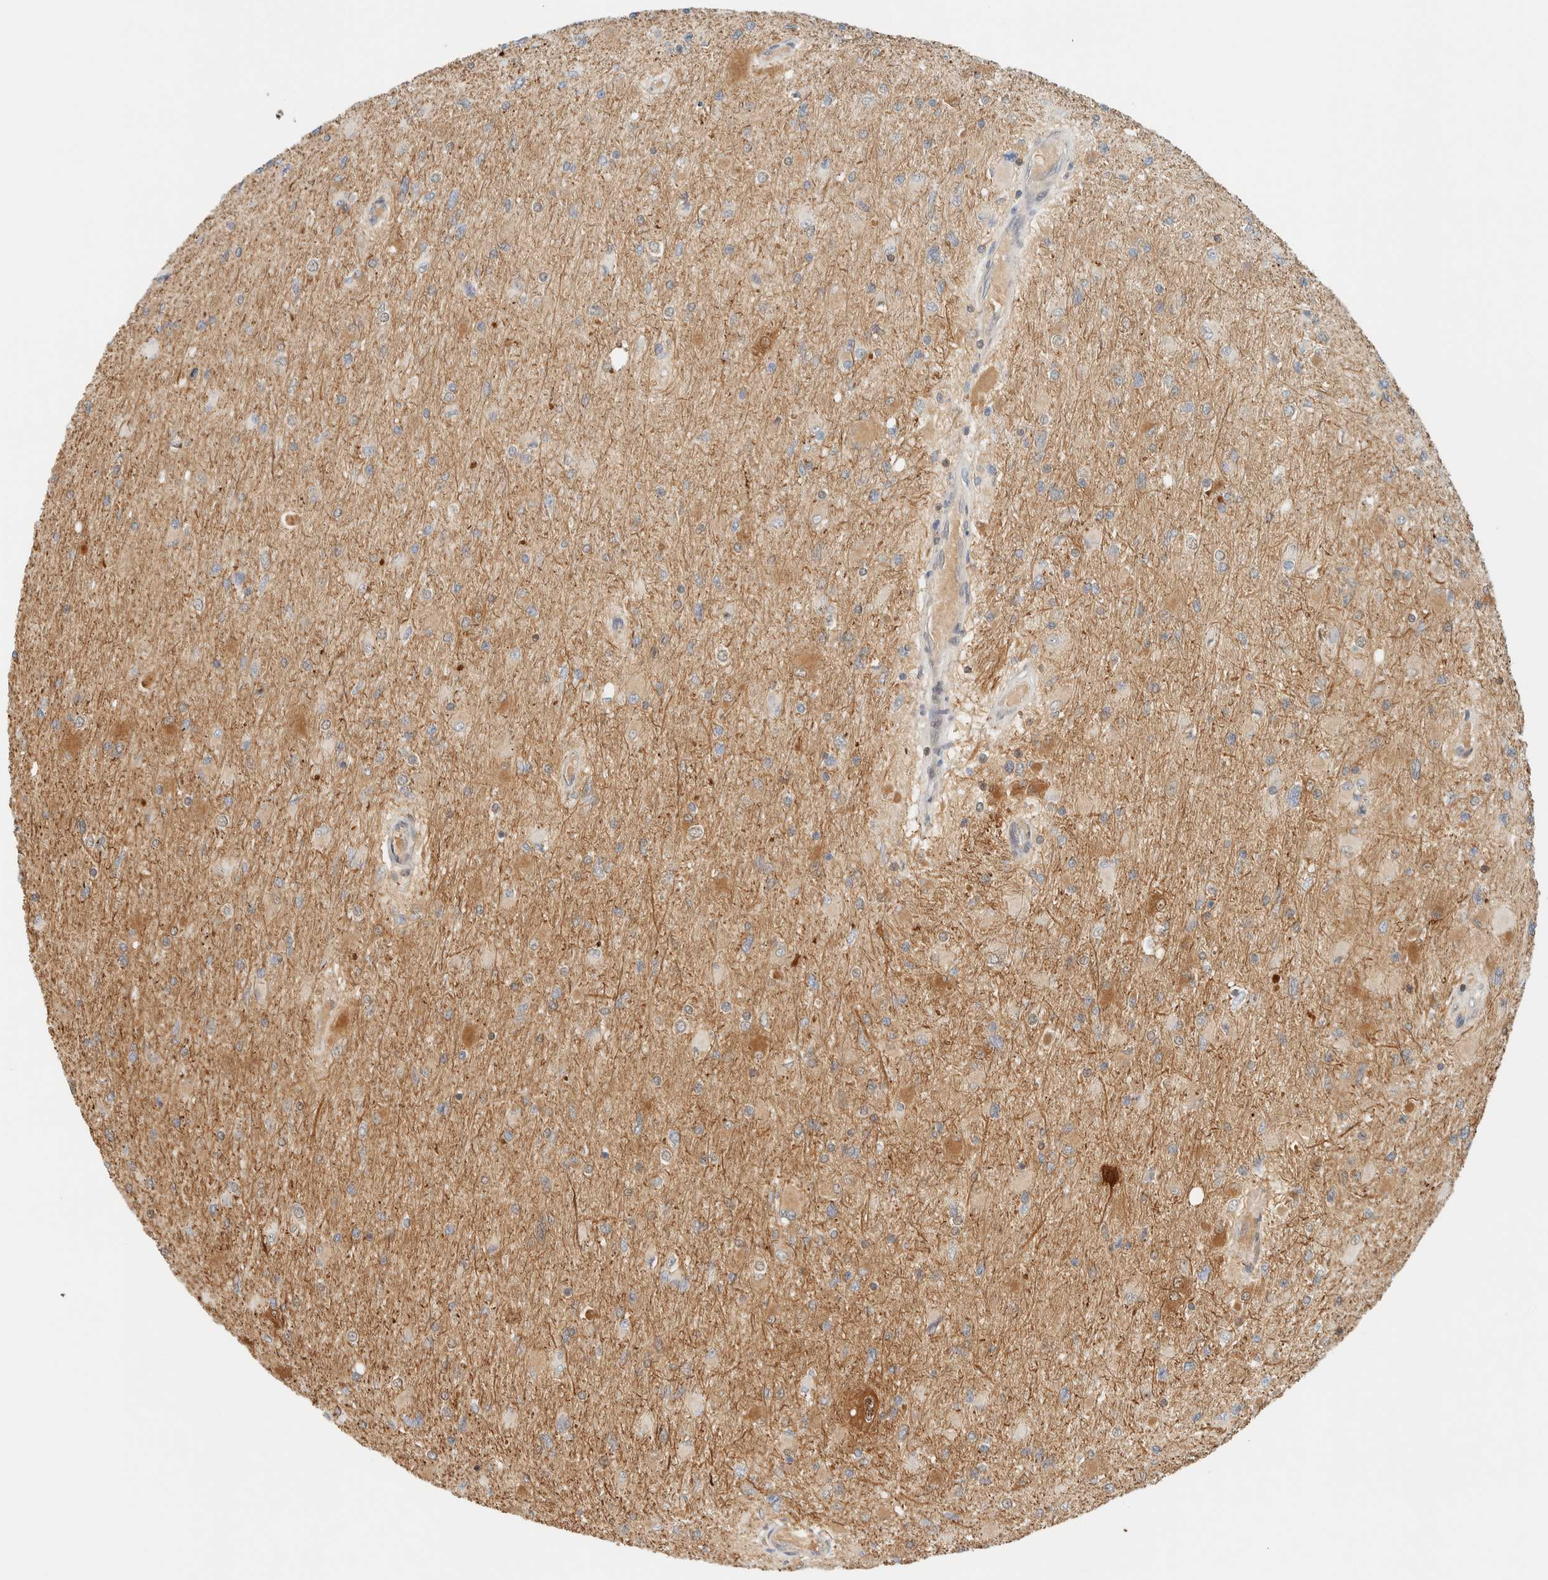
{"staining": {"intensity": "weak", "quantity": ">75%", "location": "cytoplasmic/membranous"}, "tissue": "glioma", "cell_type": "Tumor cells", "image_type": "cancer", "snomed": [{"axis": "morphology", "description": "Glioma, malignant, High grade"}, {"axis": "topography", "description": "Cerebral cortex"}], "caption": "Malignant glioma (high-grade) was stained to show a protein in brown. There is low levels of weak cytoplasmic/membranous staining in about >75% of tumor cells. The protein of interest is stained brown, and the nuclei are stained in blue (DAB IHC with brightfield microscopy, high magnification).", "gene": "ZBTB37", "patient": {"sex": "female", "age": 36}}